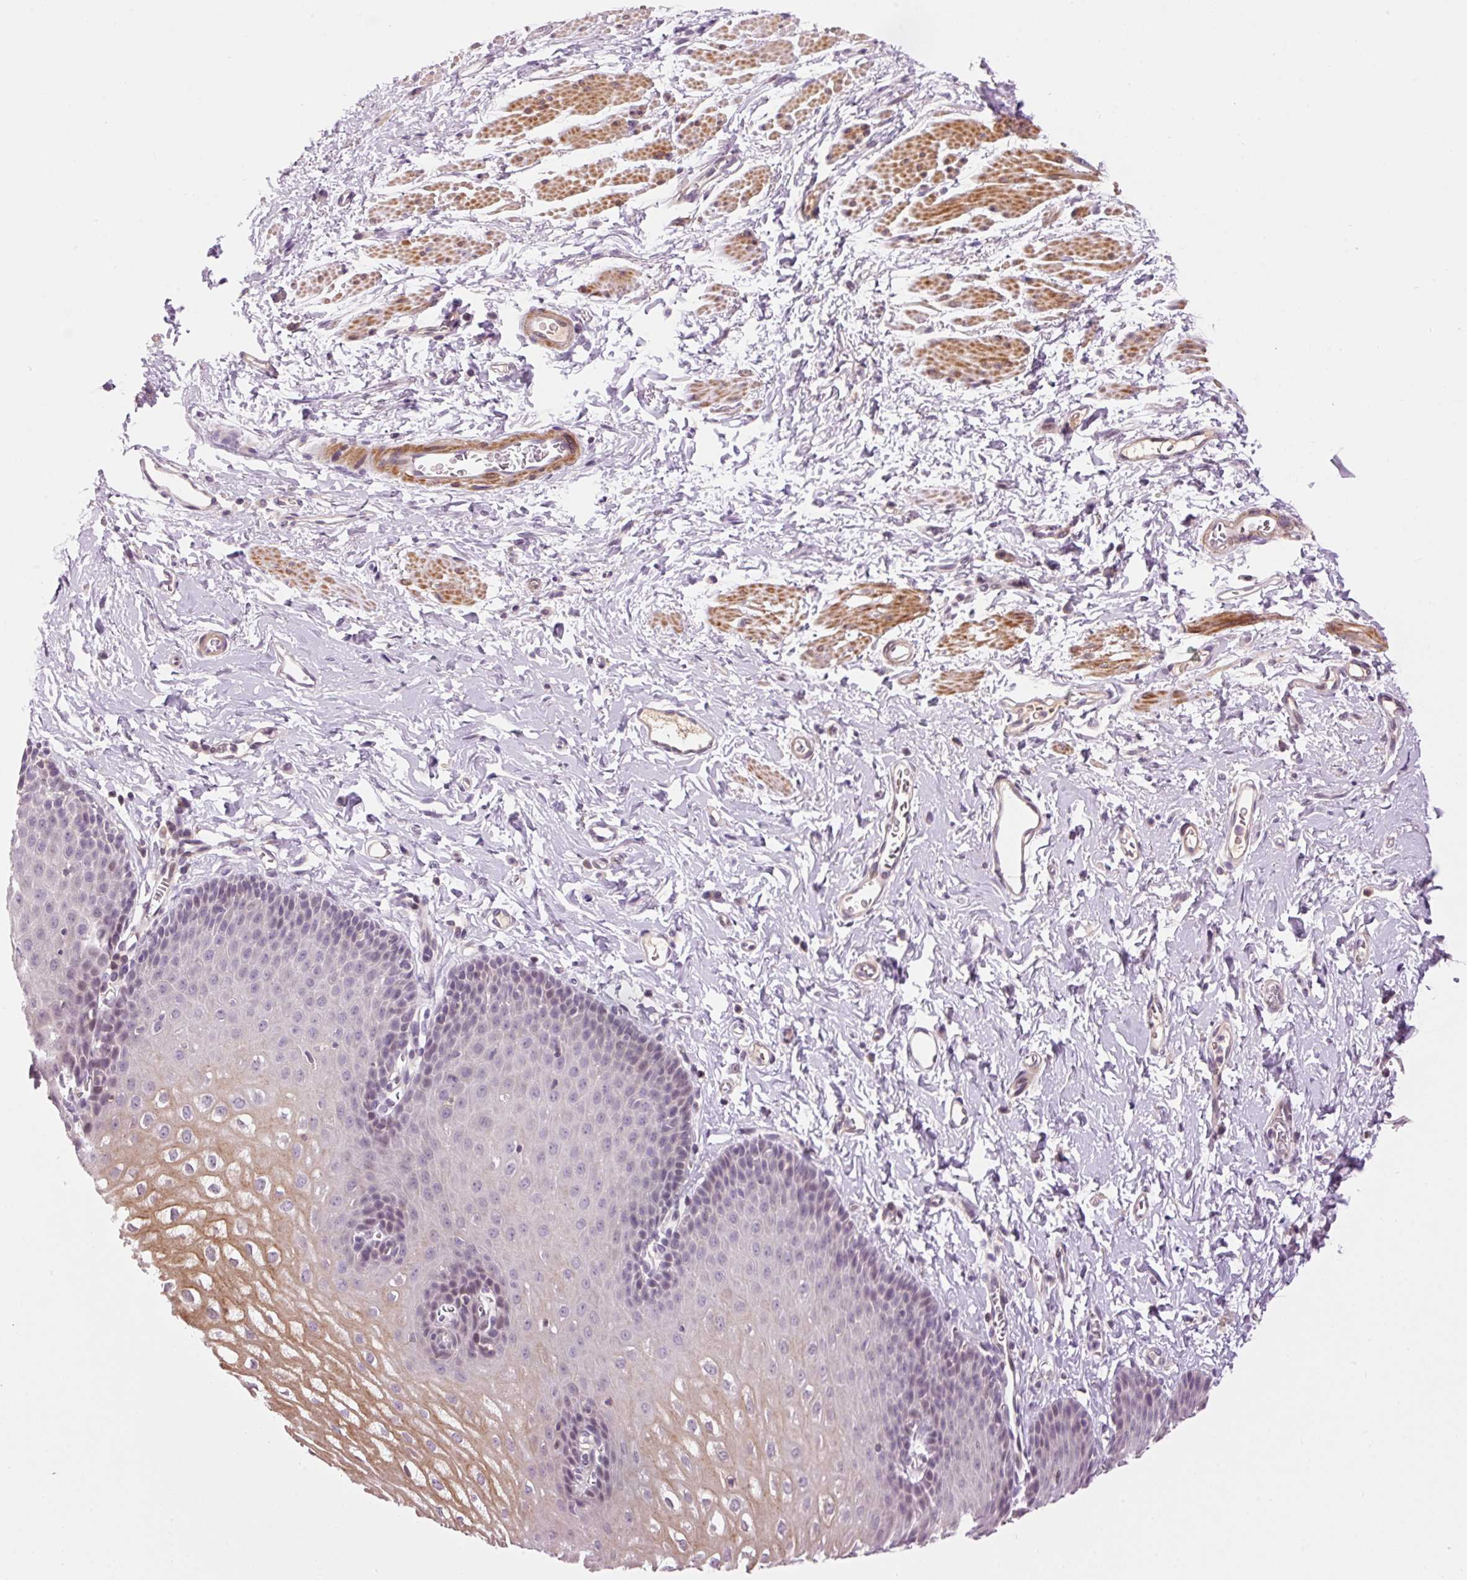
{"staining": {"intensity": "moderate", "quantity": "<25%", "location": "cytoplasmic/membranous,nuclear"}, "tissue": "esophagus", "cell_type": "Squamous epithelial cells", "image_type": "normal", "snomed": [{"axis": "morphology", "description": "Normal tissue, NOS"}, {"axis": "topography", "description": "Esophagus"}], "caption": "The micrograph reveals a brown stain indicating the presence of a protein in the cytoplasmic/membranous,nuclear of squamous epithelial cells in esophagus. Immunohistochemistry stains the protein in brown and the nuclei are stained blue.", "gene": "HNF1A", "patient": {"sex": "male", "age": 70}}